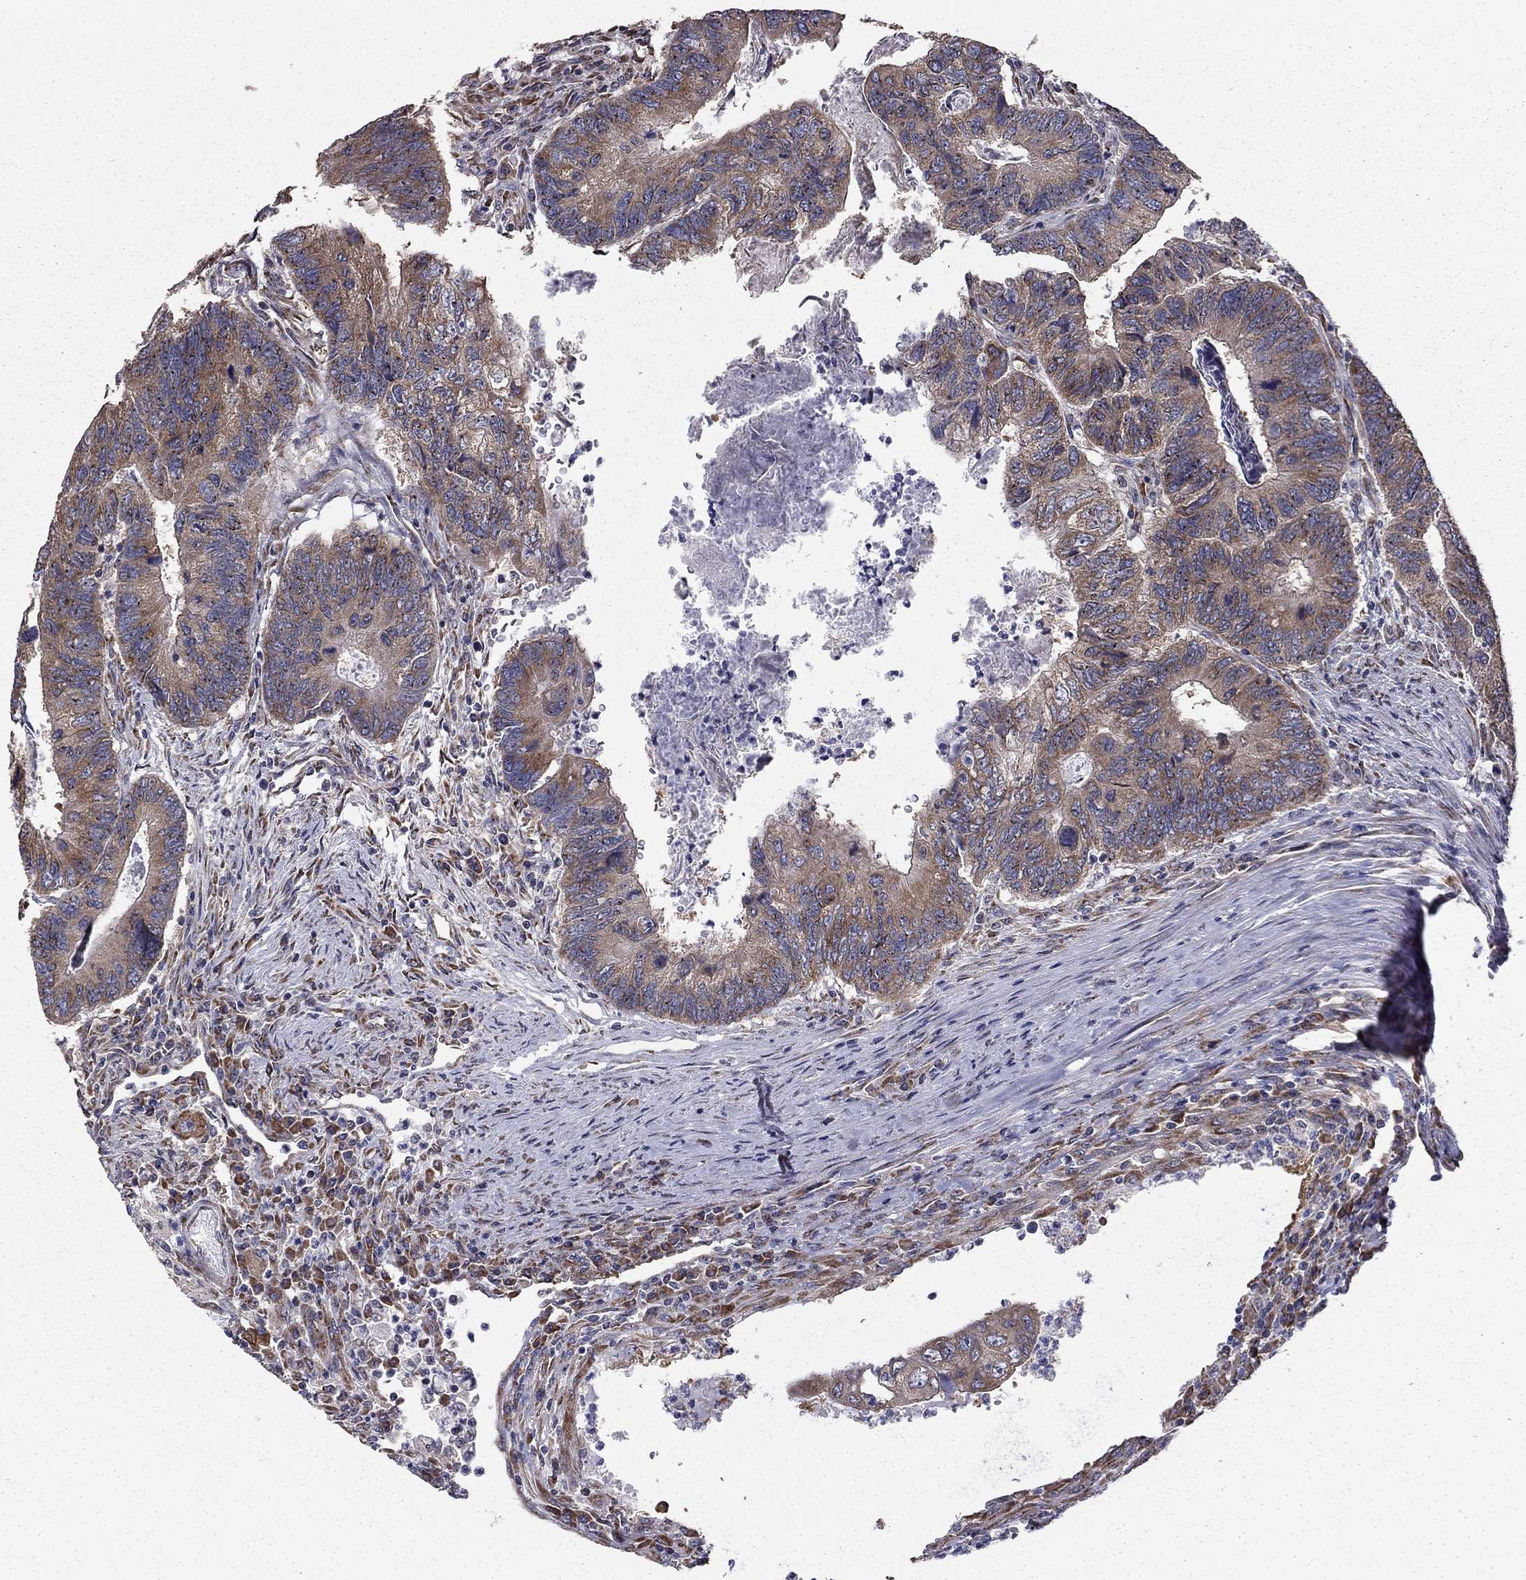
{"staining": {"intensity": "moderate", "quantity": "25%-75%", "location": "cytoplasmic/membranous"}, "tissue": "colorectal cancer", "cell_type": "Tumor cells", "image_type": "cancer", "snomed": [{"axis": "morphology", "description": "Adenocarcinoma, NOS"}, {"axis": "topography", "description": "Colon"}], "caption": "Moderate cytoplasmic/membranous expression for a protein is appreciated in about 25%-75% of tumor cells of colorectal cancer using immunohistochemistry (IHC).", "gene": "NKIRAS1", "patient": {"sex": "female", "age": 67}}